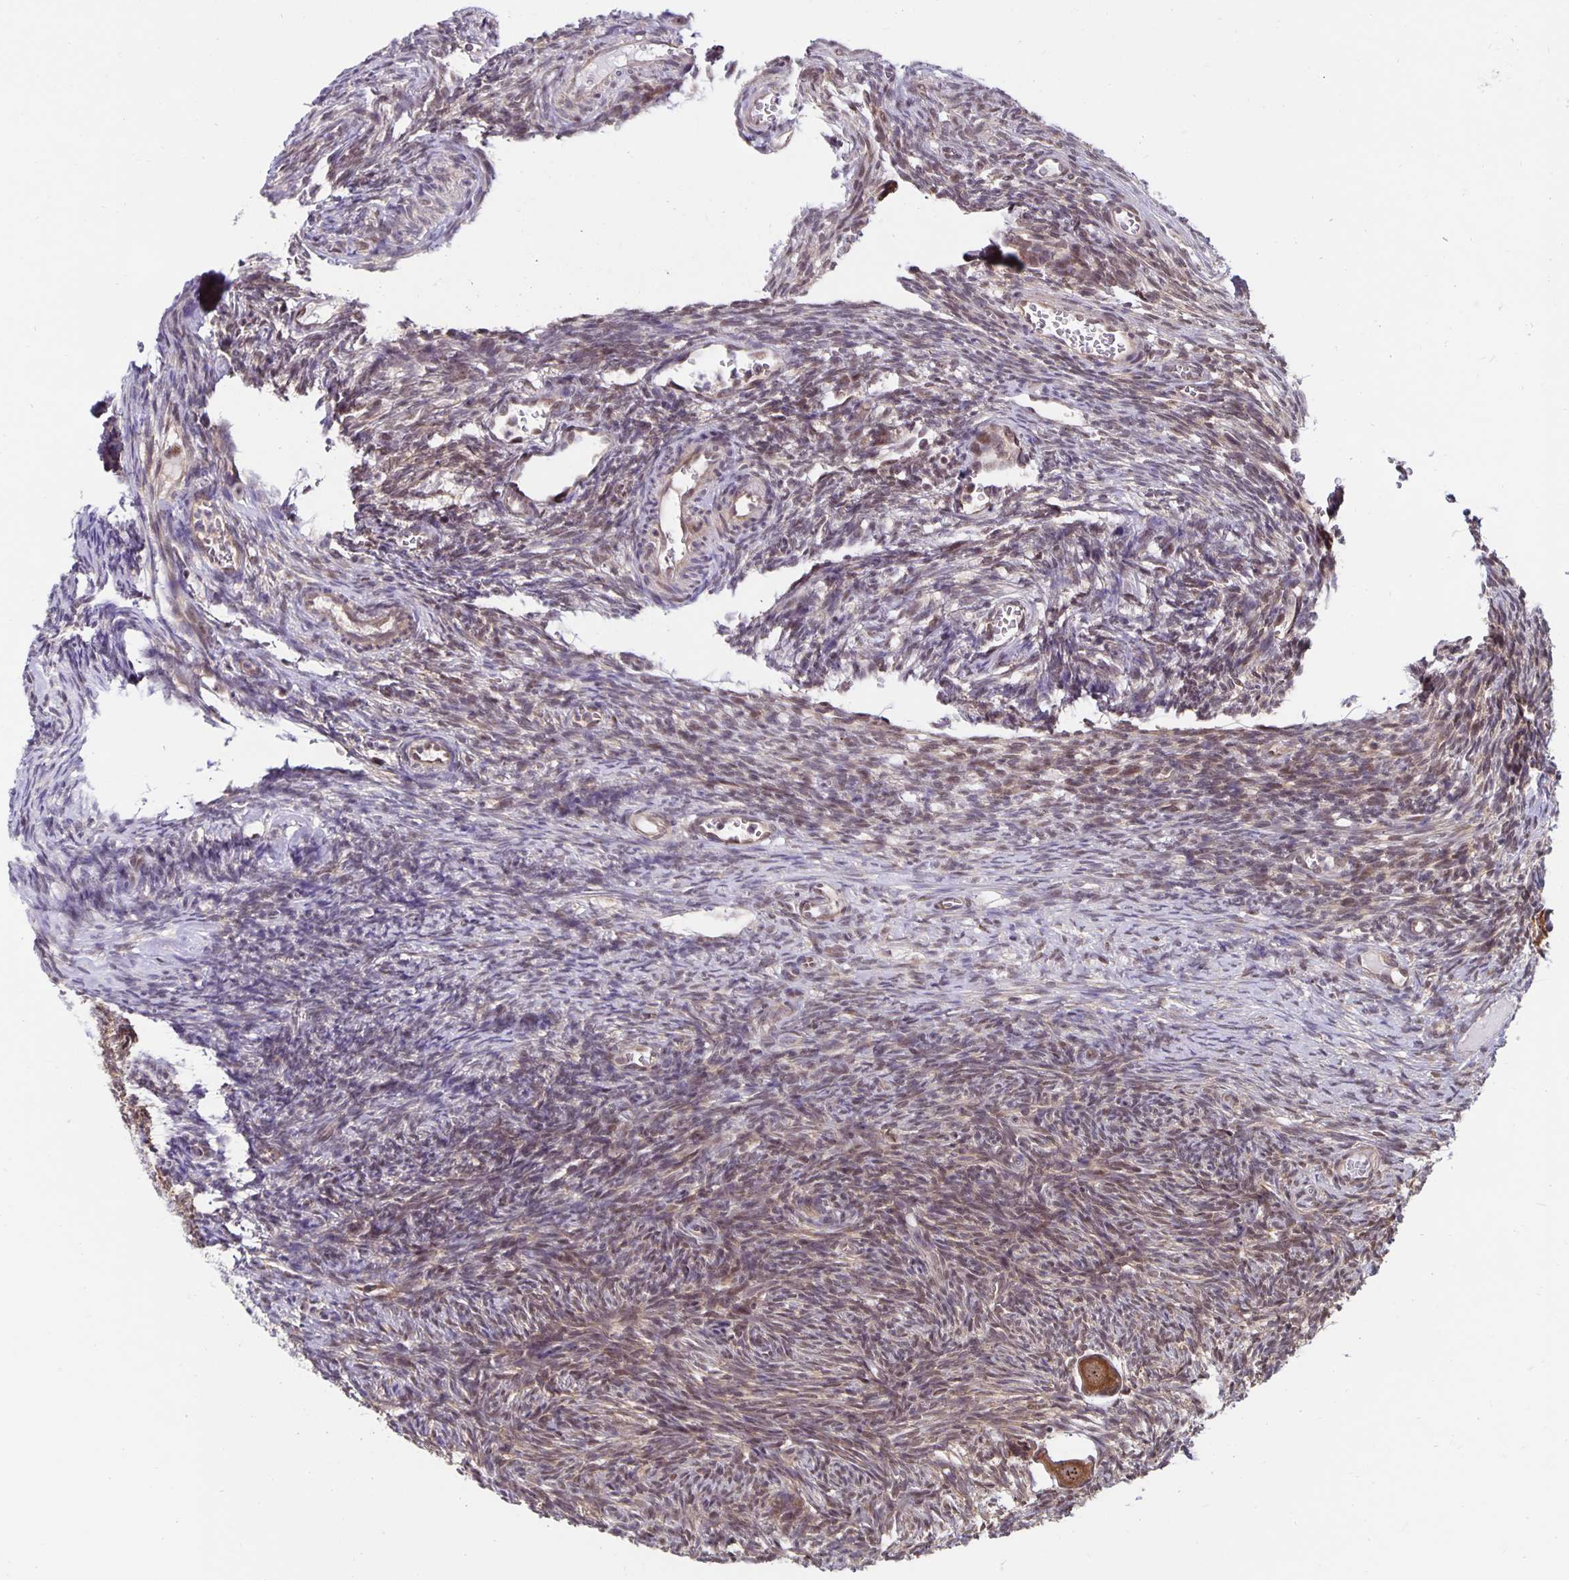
{"staining": {"intensity": "moderate", "quantity": ">75%", "location": "cytoplasmic/membranous,nuclear"}, "tissue": "ovary", "cell_type": "Follicle cells", "image_type": "normal", "snomed": [{"axis": "morphology", "description": "Normal tissue, NOS"}, {"axis": "topography", "description": "Ovary"}], "caption": "Moderate cytoplasmic/membranous,nuclear staining for a protein is present in approximately >75% of follicle cells of unremarkable ovary using immunohistochemistry (IHC).", "gene": "EXOC6B", "patient": {"sex": "female", "age": 34}}